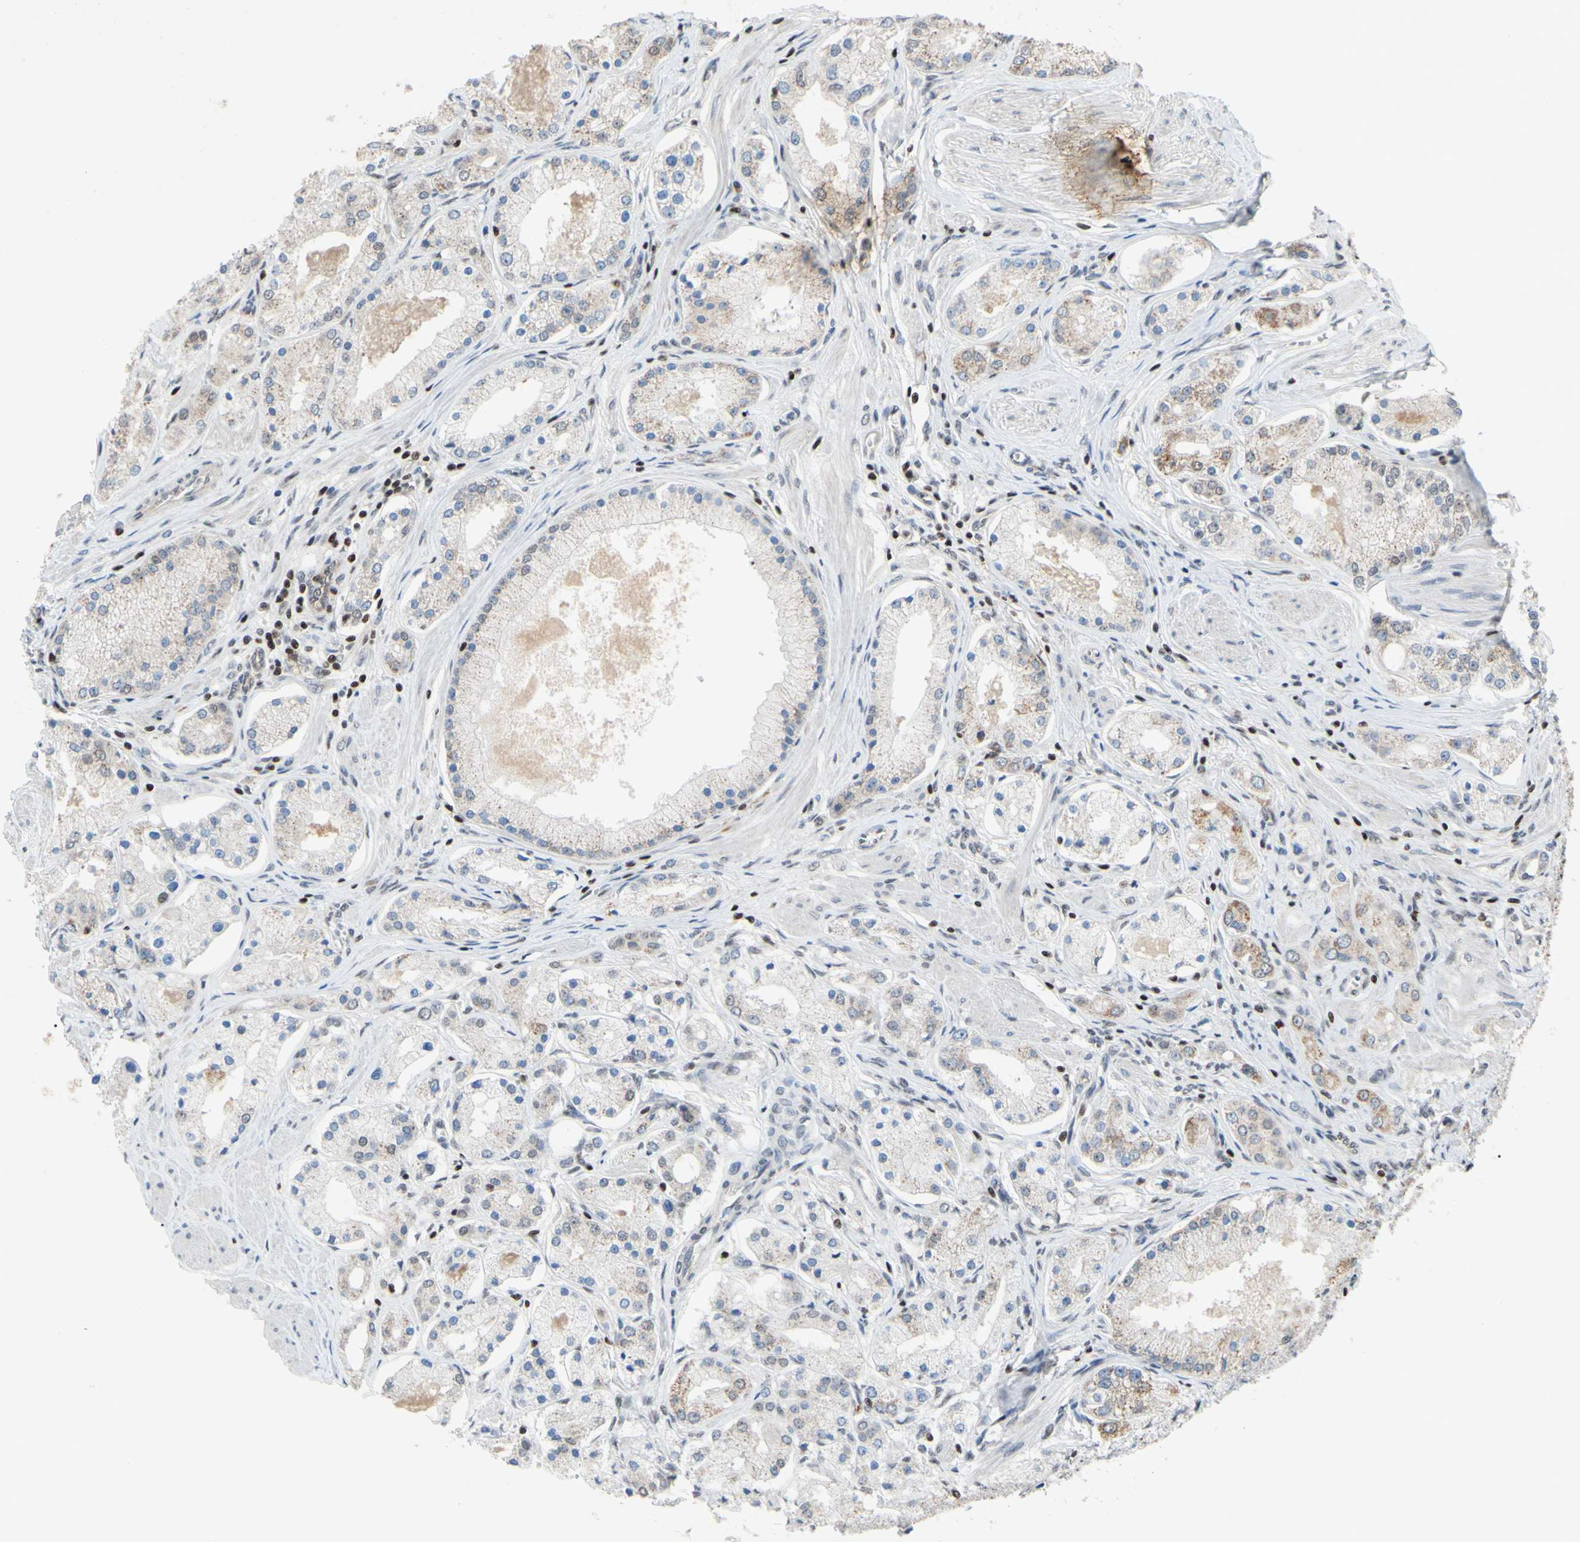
{"staining": {"intensity": "weak", "quantity": "25%-75%", "location": "cytoplasmic/membranous"}, "tissue": "prostate cancer", "cell_type": "Tumor cells", "image_type": "cancer", "snomed": [{"axis": "morphology", "description": "Adenocarcinoma, High grade"}, {"axis": "topography", "description": "Prostate"}], "caption": "The micrograph reveals staining of high-grade adenocarcinoma (prostate), revealing weak cytoplasmic/membranous protein positivity (brown color) within tumor cells. The protein of interest is stained brown, and the nuclei are stained in blue (DAB (3,3'-diaminobenzidine) IHC with brightfield microscopy, high magnification).", "gene": "SP4", "patient": {"sex": "male", "age": 66}}